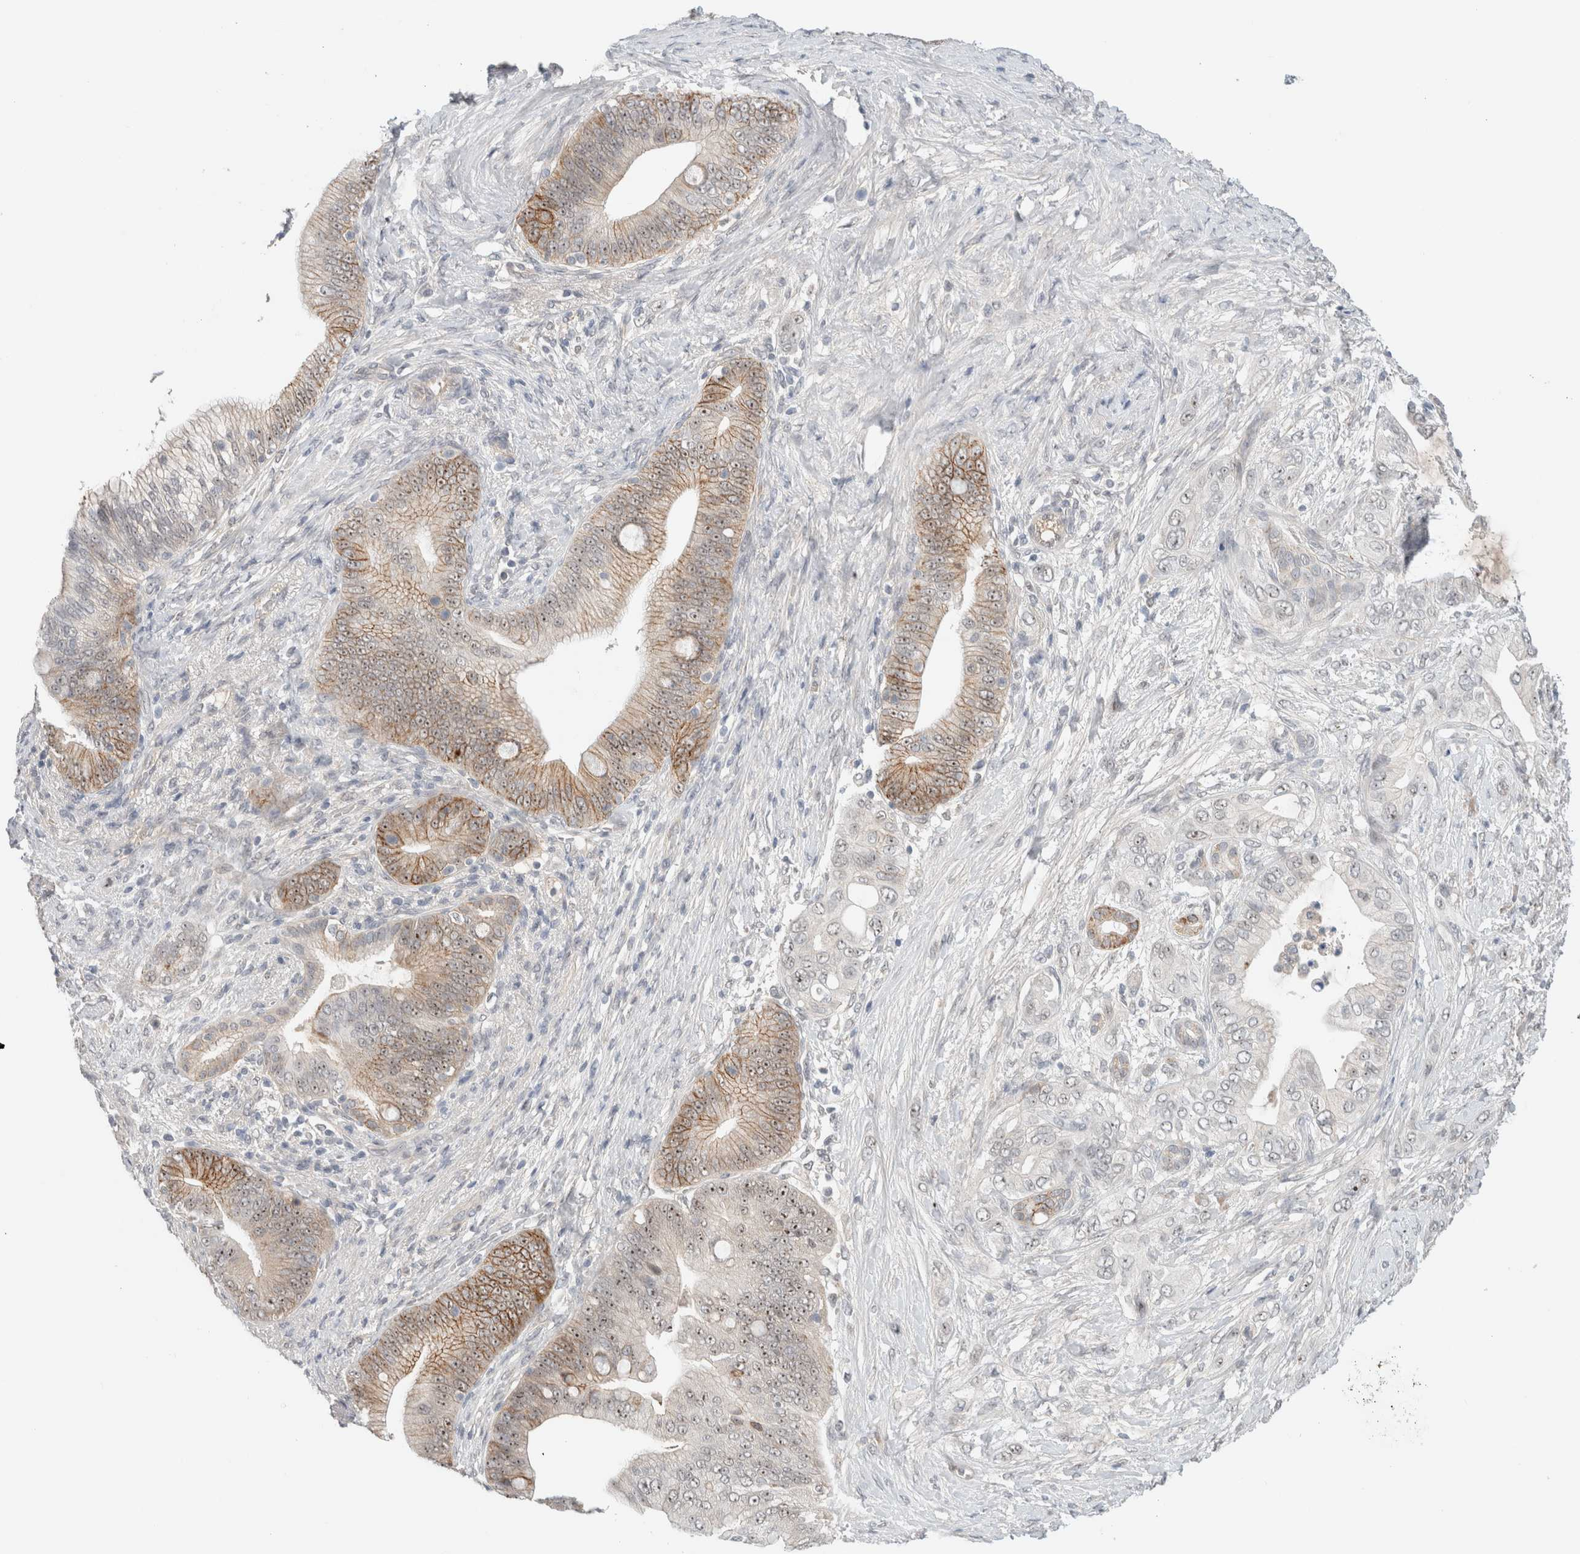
{"staining": {"intensity": "moderate", "quantity": "25%-75%", "location": "cytoplasmic/membranous,nuclear"}, "tissue": "pancreatic cancer", "cell_type": "Tumor cells", "image_type": "cancer", "snomed": [{"axis": "morphology", "description": "Adenocarcinoma, NOS"}, {"axis": "topography", "description": "Pancreas"}], "caption": "Protein analysis of pancreatic cancer (adenocarcinoma) tissue shows moderate cytoplasmic/membranous and nuclear staining in about 25%-75% of tumor cells.", "gene": "HCN3", "patient": {"sex": "male", "age": 53}}